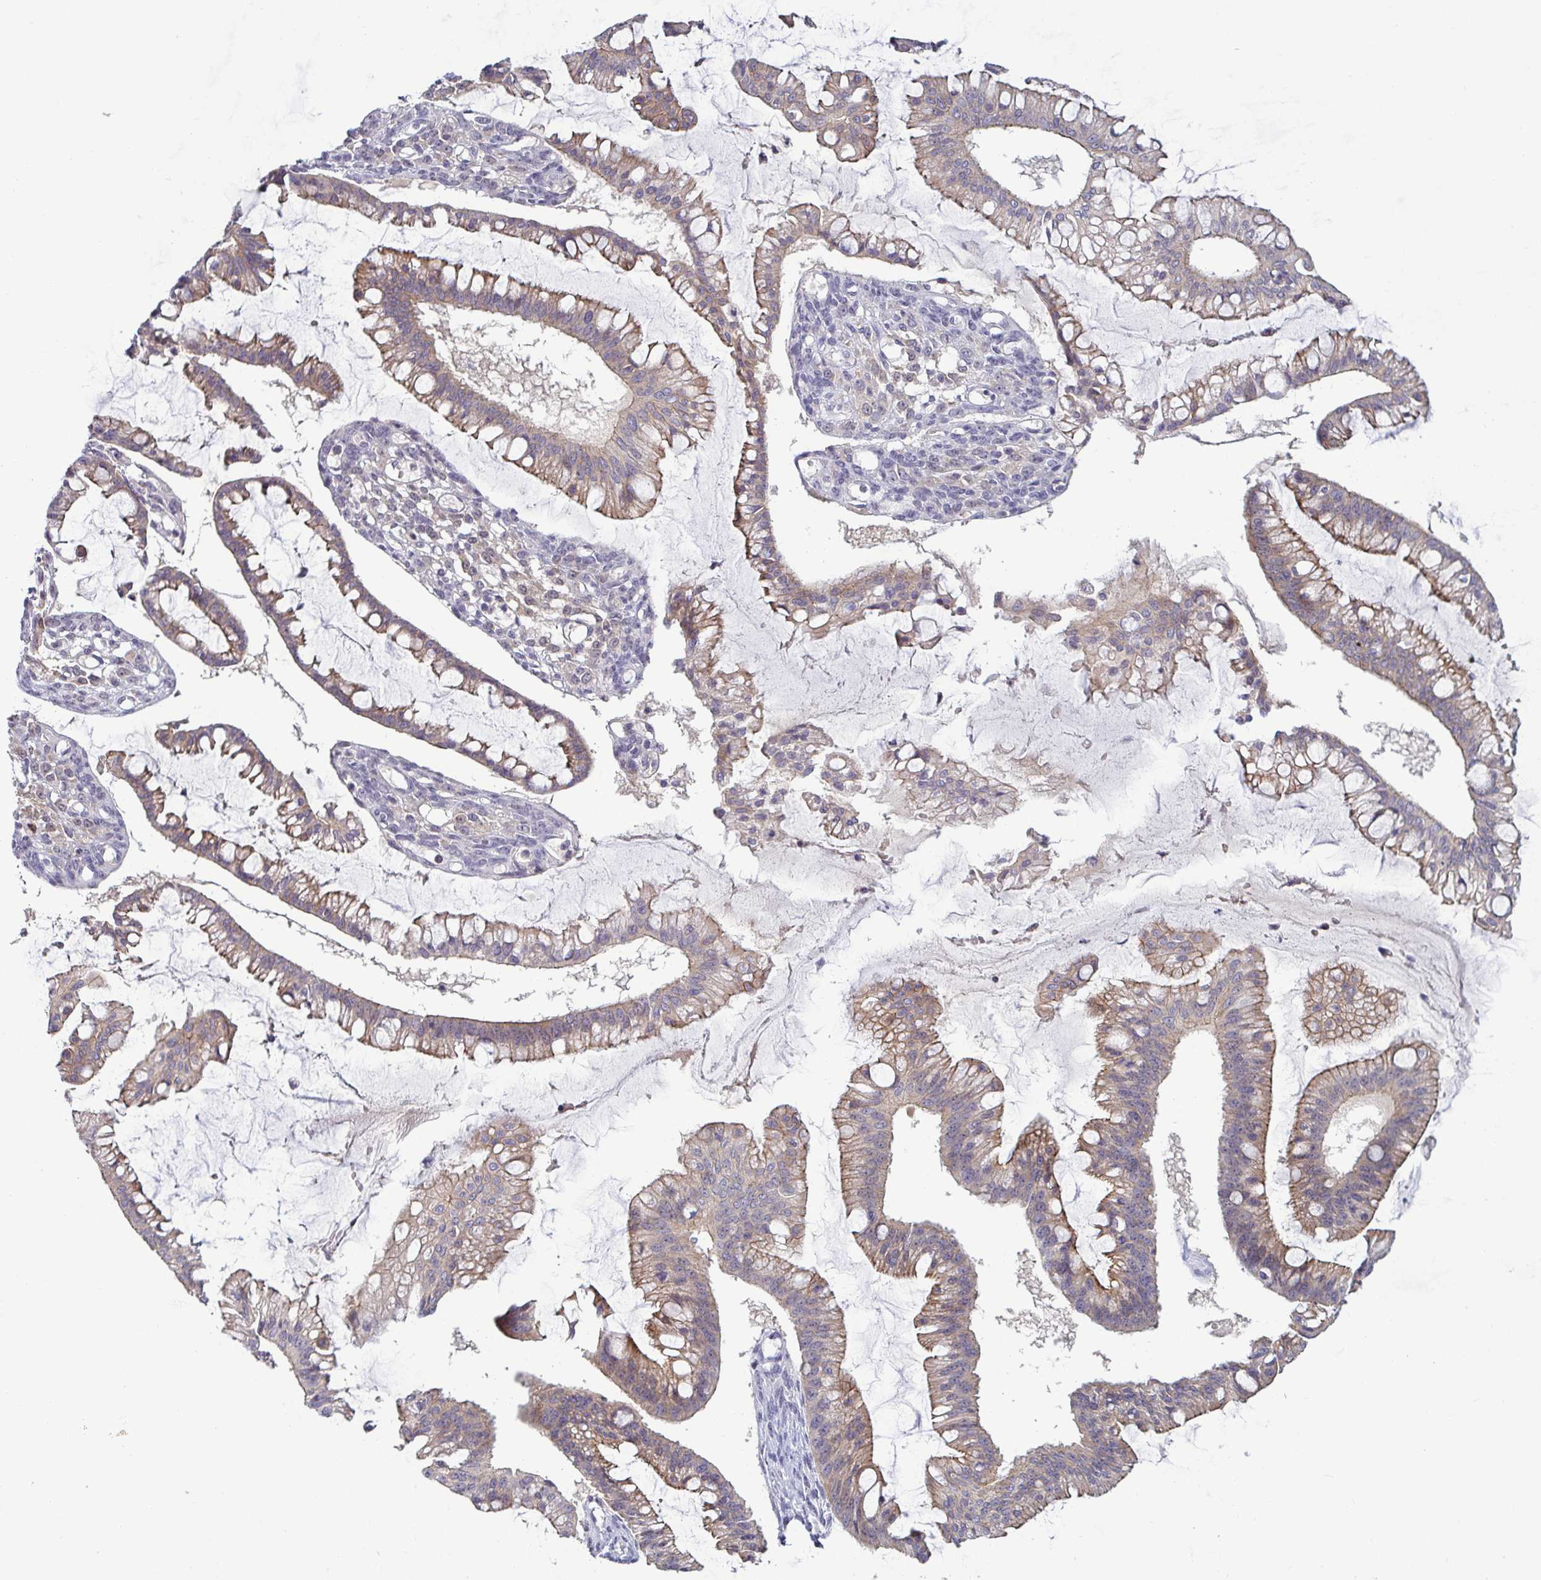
{"staining": {"intensity": "moderate", "quantity": "25%-75%", "location": "cytoplasmic/membranous"}, "tissue": "ovarian cancer", "cell_type": "Tumor cells", "image_type": "cancer", "snomed": [{"axis": "morphology", "description": "Cystadenocarcinoma, mucinous, NOS"}, {"axis": "topography", "description": "Ovary"}], "caption": "IHC of mucinous cystadenocarcinoma (ovarian) displays medium levels of moderate cytoplasmic/membranous staining in about 25%-75% of tumor cells. The staining is performed using DAB (3,3'-diaminobenzidine) brown chromogen to label protein expression. The nuclei are counter-stained blue using hematoxylin.", "gene": "GSTM1", "patient": {"sex": "female", "age": 73}}